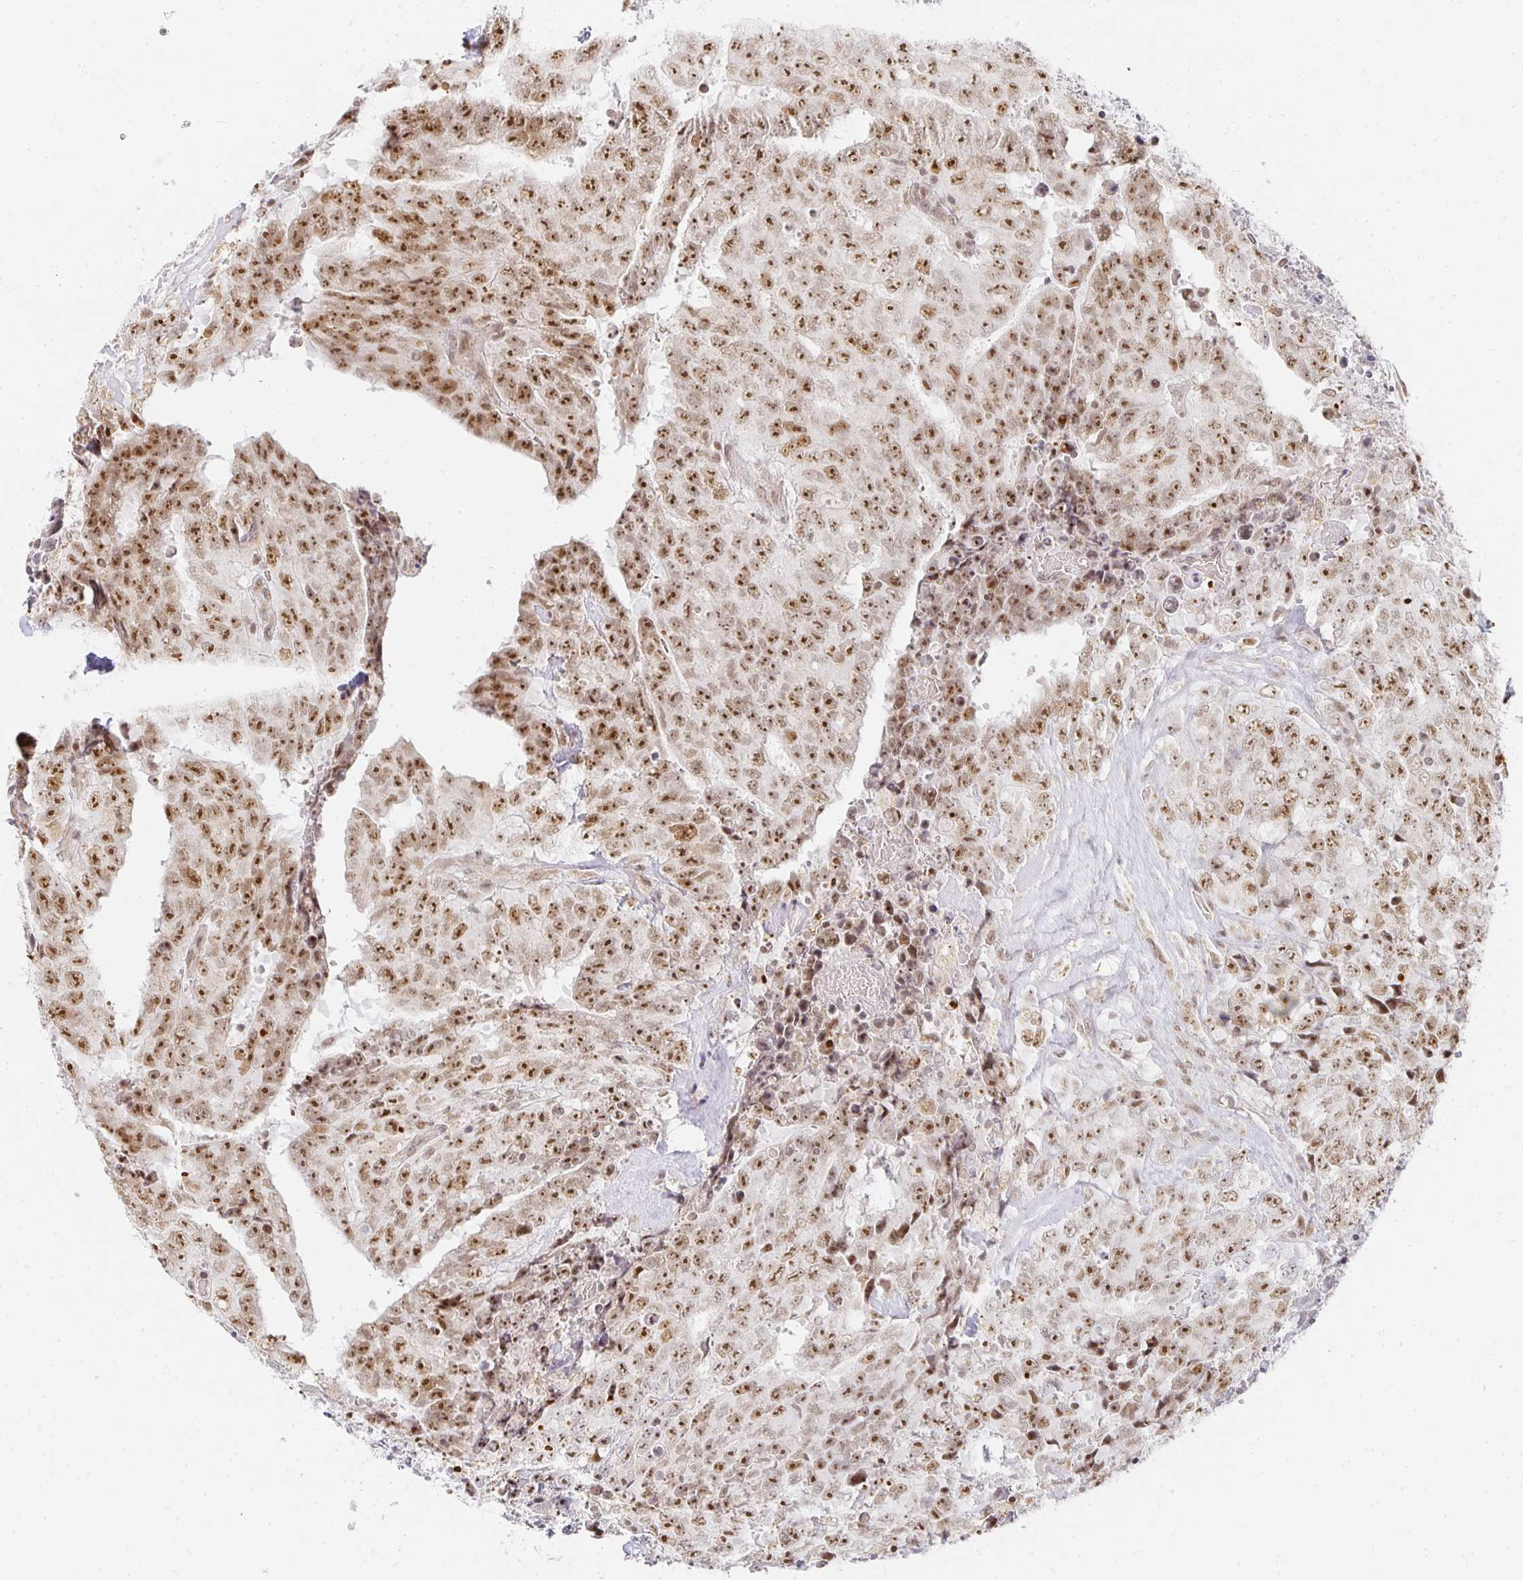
{"staining": {"intensity": "moderate", "quantity": ">75%", "location": "nuclear"}, "tissue": "testis cancer", "cell_type": "Tumor cells", "image_type": "cancer", "snomed": [{"axis": "morphology", "description": "Carcinoma, Embryonal, NOS"}, {"axis": "topography", "description": "Testis"}], "caption": "The micrograph demonstrates immunohistochemical staining of testis embryonal carcinoma. There is moderate nuclear expression is identified in approximately >75% of tumor cells.", "gene": "SMARCA2", "patient": {"sex": "male", "age": 24}}